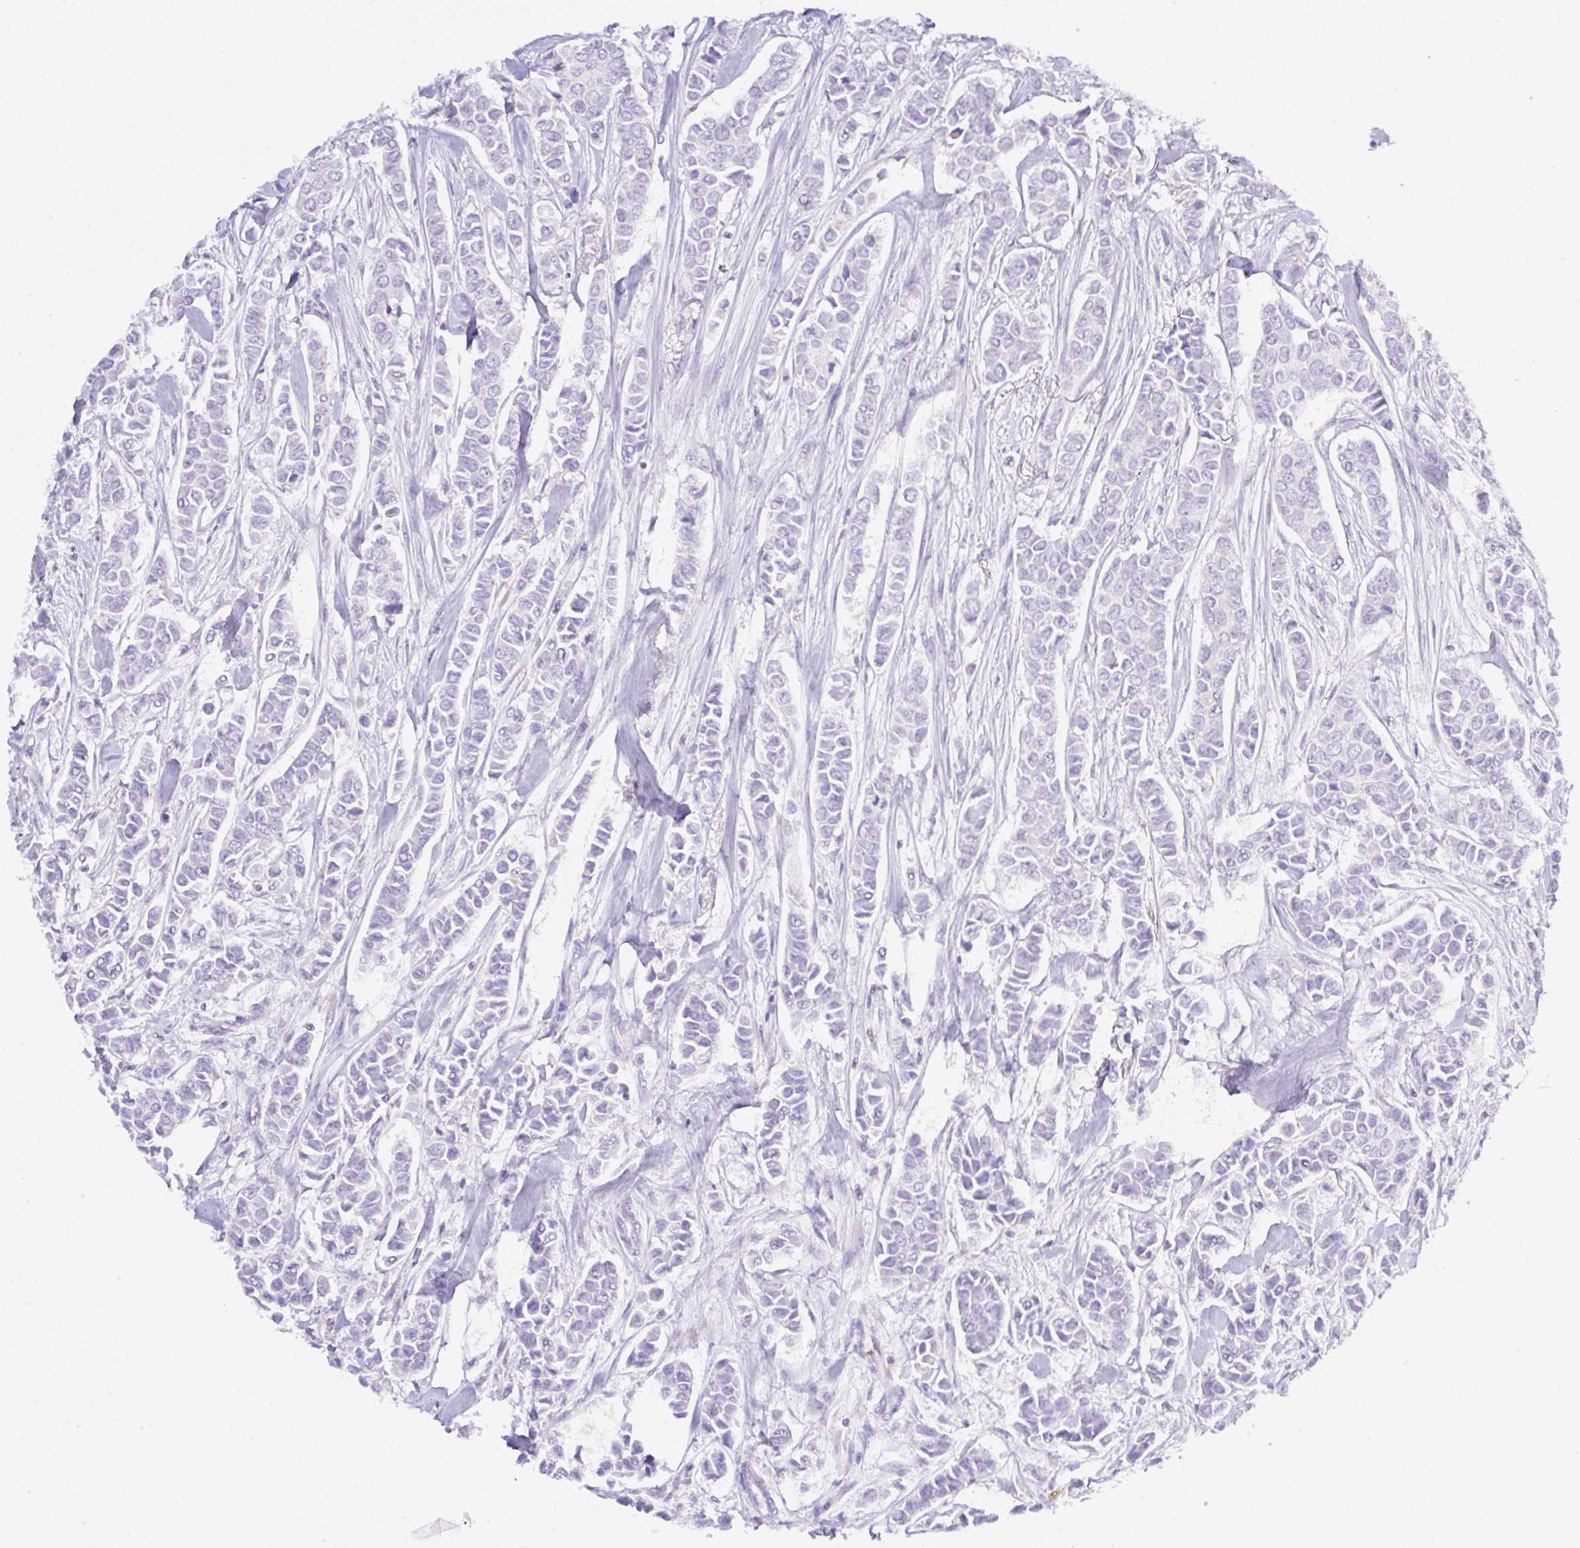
{"staining": {"intensity": "strong", "quantity": "25%-75%", "location": "cytoplasmic/membranous"}, "tissue": "breast cancer", "cell_type": "Tumor cells", "image_type": "cancer", "snomed": [{"axis": "morphology", "description": "Duct carcinoma"}, {"axis": "topography", "description": "Breast"}], "caption": "DAB (3,3'-diaminobenzidine) immunohistochemical staining of human breast cancer (invasive ductal carcinoma) shows strong cytoplasmic/membranous protein staining in about 25%-75% of tumor cells. (DAB (3,3'-diaminobenzidine) = brown stain, brightfield microscopy at high magnification).", "gene": "NF1", "patient": {"sex": "female", "age": 84}}